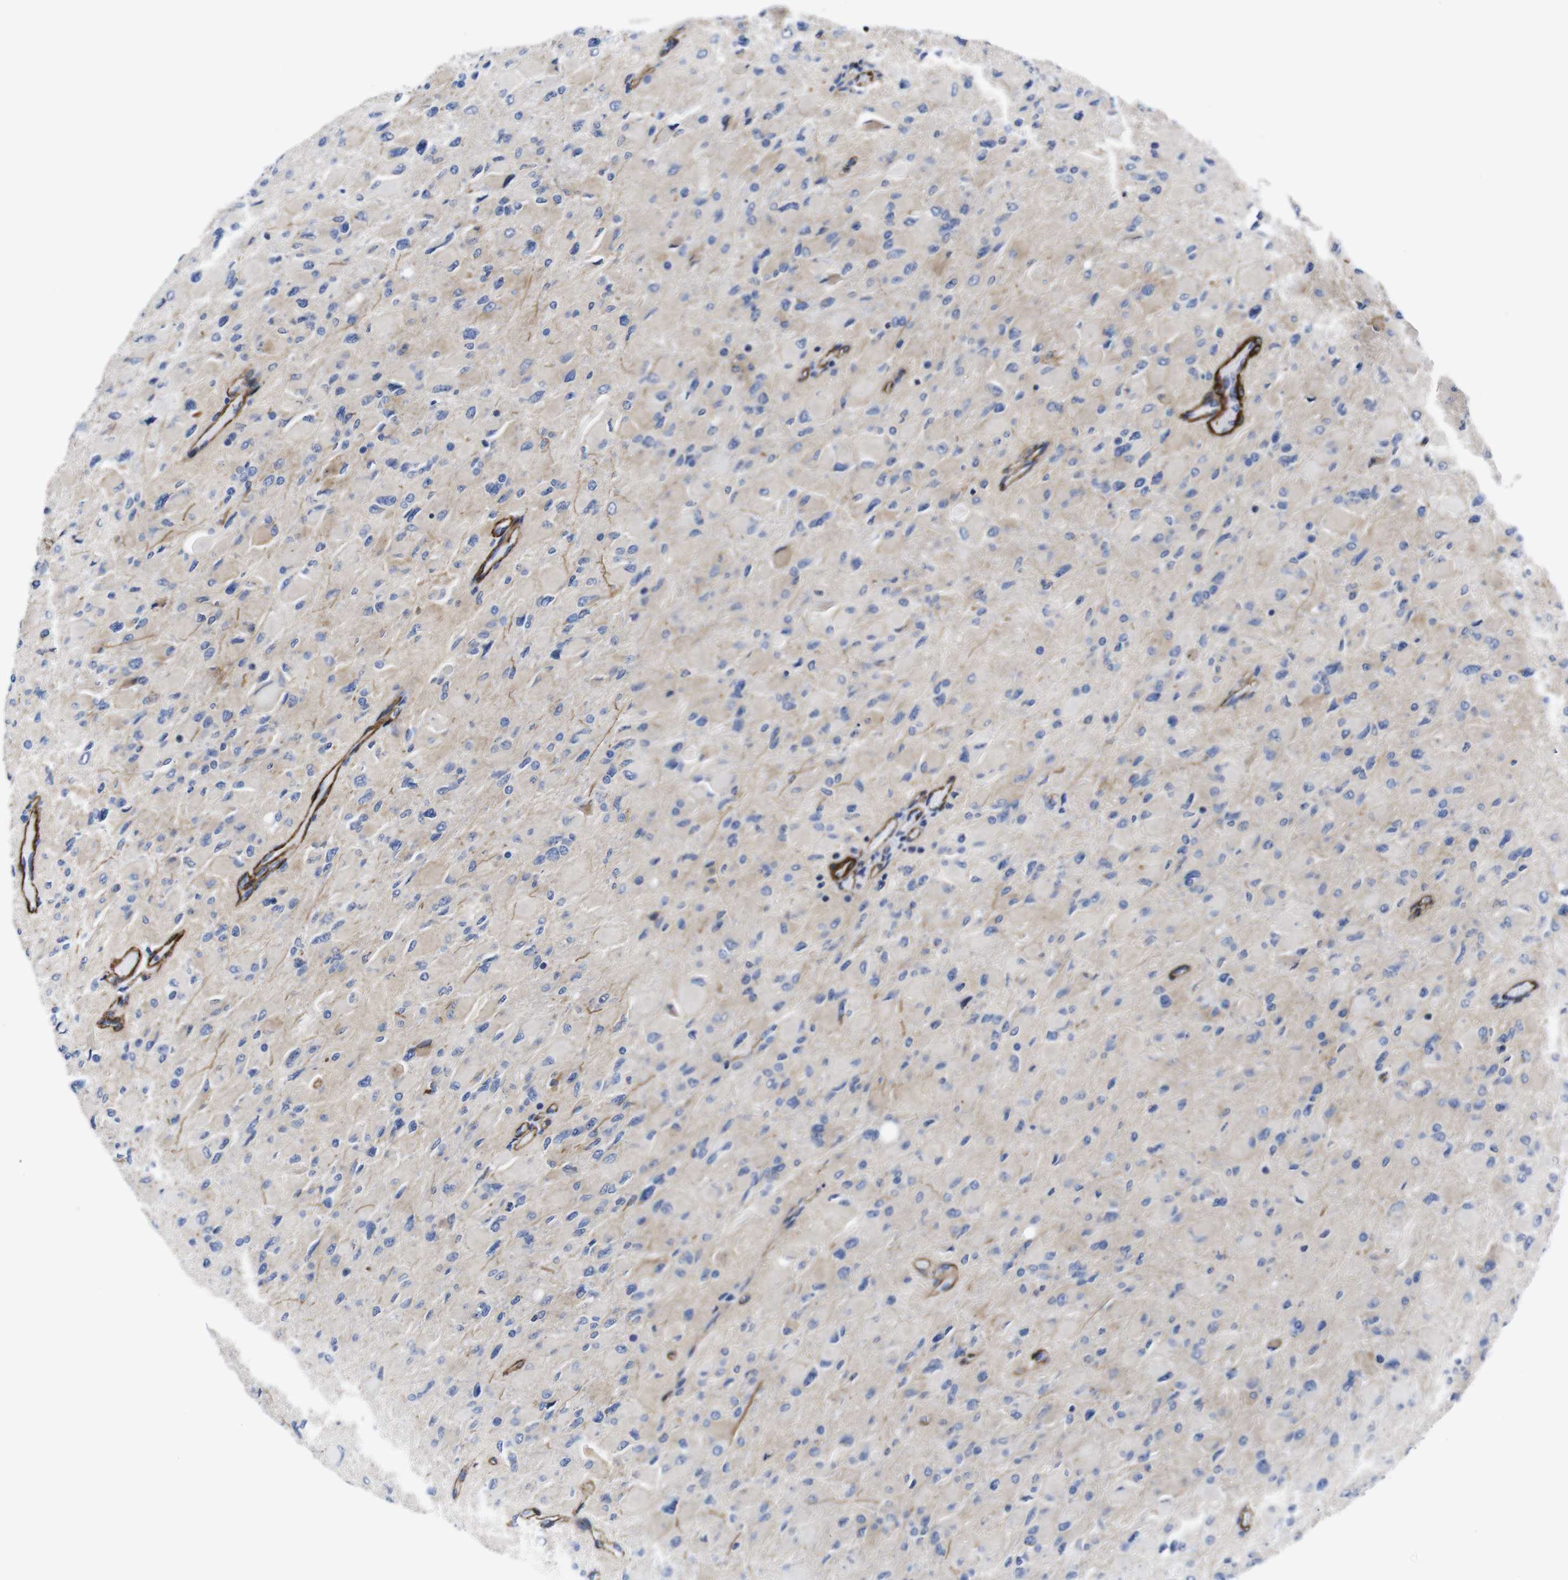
{"staining": {"intensity": "weak", "quantity": "<25%", "location": "cytoplasmic/membranous"}, "tissue": "glioma", "cell_type": "Tumor cells", "image_type": "cancer", "snomed": [{"axis": "morphology", "description": "Glioma, malignant, High grade"}, {"axis": "topography", "description": "Cerebral cortex"}], "caption": "Micrograph shows no significant protein expression in tumor cells of glioma. (Stains: DAB (3,3'-diaminobenzidine) immunohistochemistry (IHC) with hematoxylin counter stain, Microscopy: brightfield microscopy at high magnification).", "gene": "WNT10A", "patient": {"sex": "female", "age": 36}}